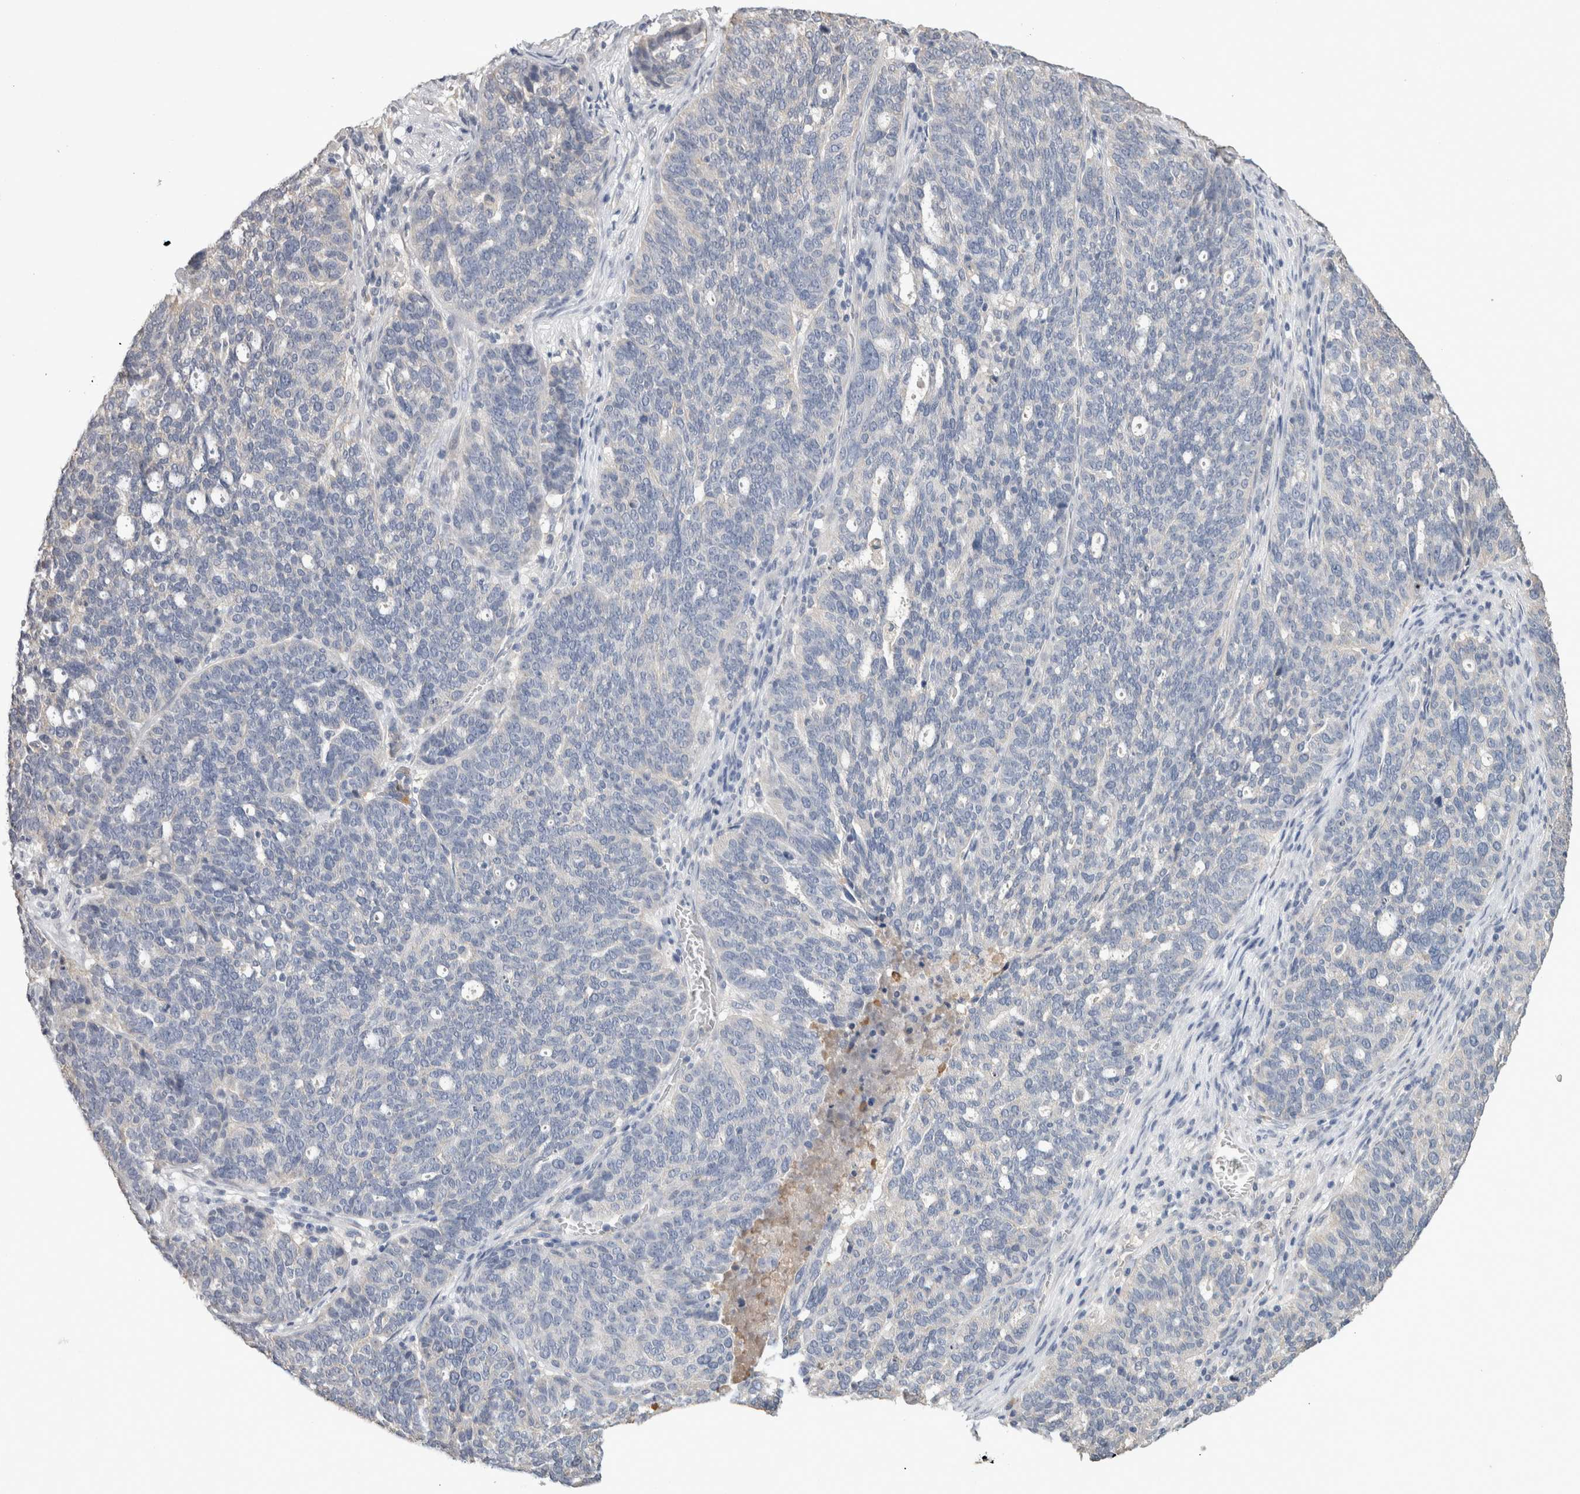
{"staining": {"intensity": "negative", "quantity": "none", "location": "none"}, "tissue": "ovarian cancer", "cell_type": "Tumor cells", "image_type": "cancer", "snomed": [{"axis": "morphology", "description": "Cystadenocarcinoma, serous, NOS"}, {"axis": "topography", "description": "Ovary"}], "caption": "The image demonstrates no significant positivity in tumor cells of ovarian cancer.", "gene": "FABP7", "patient": {"sex": "female", "age": 59}}